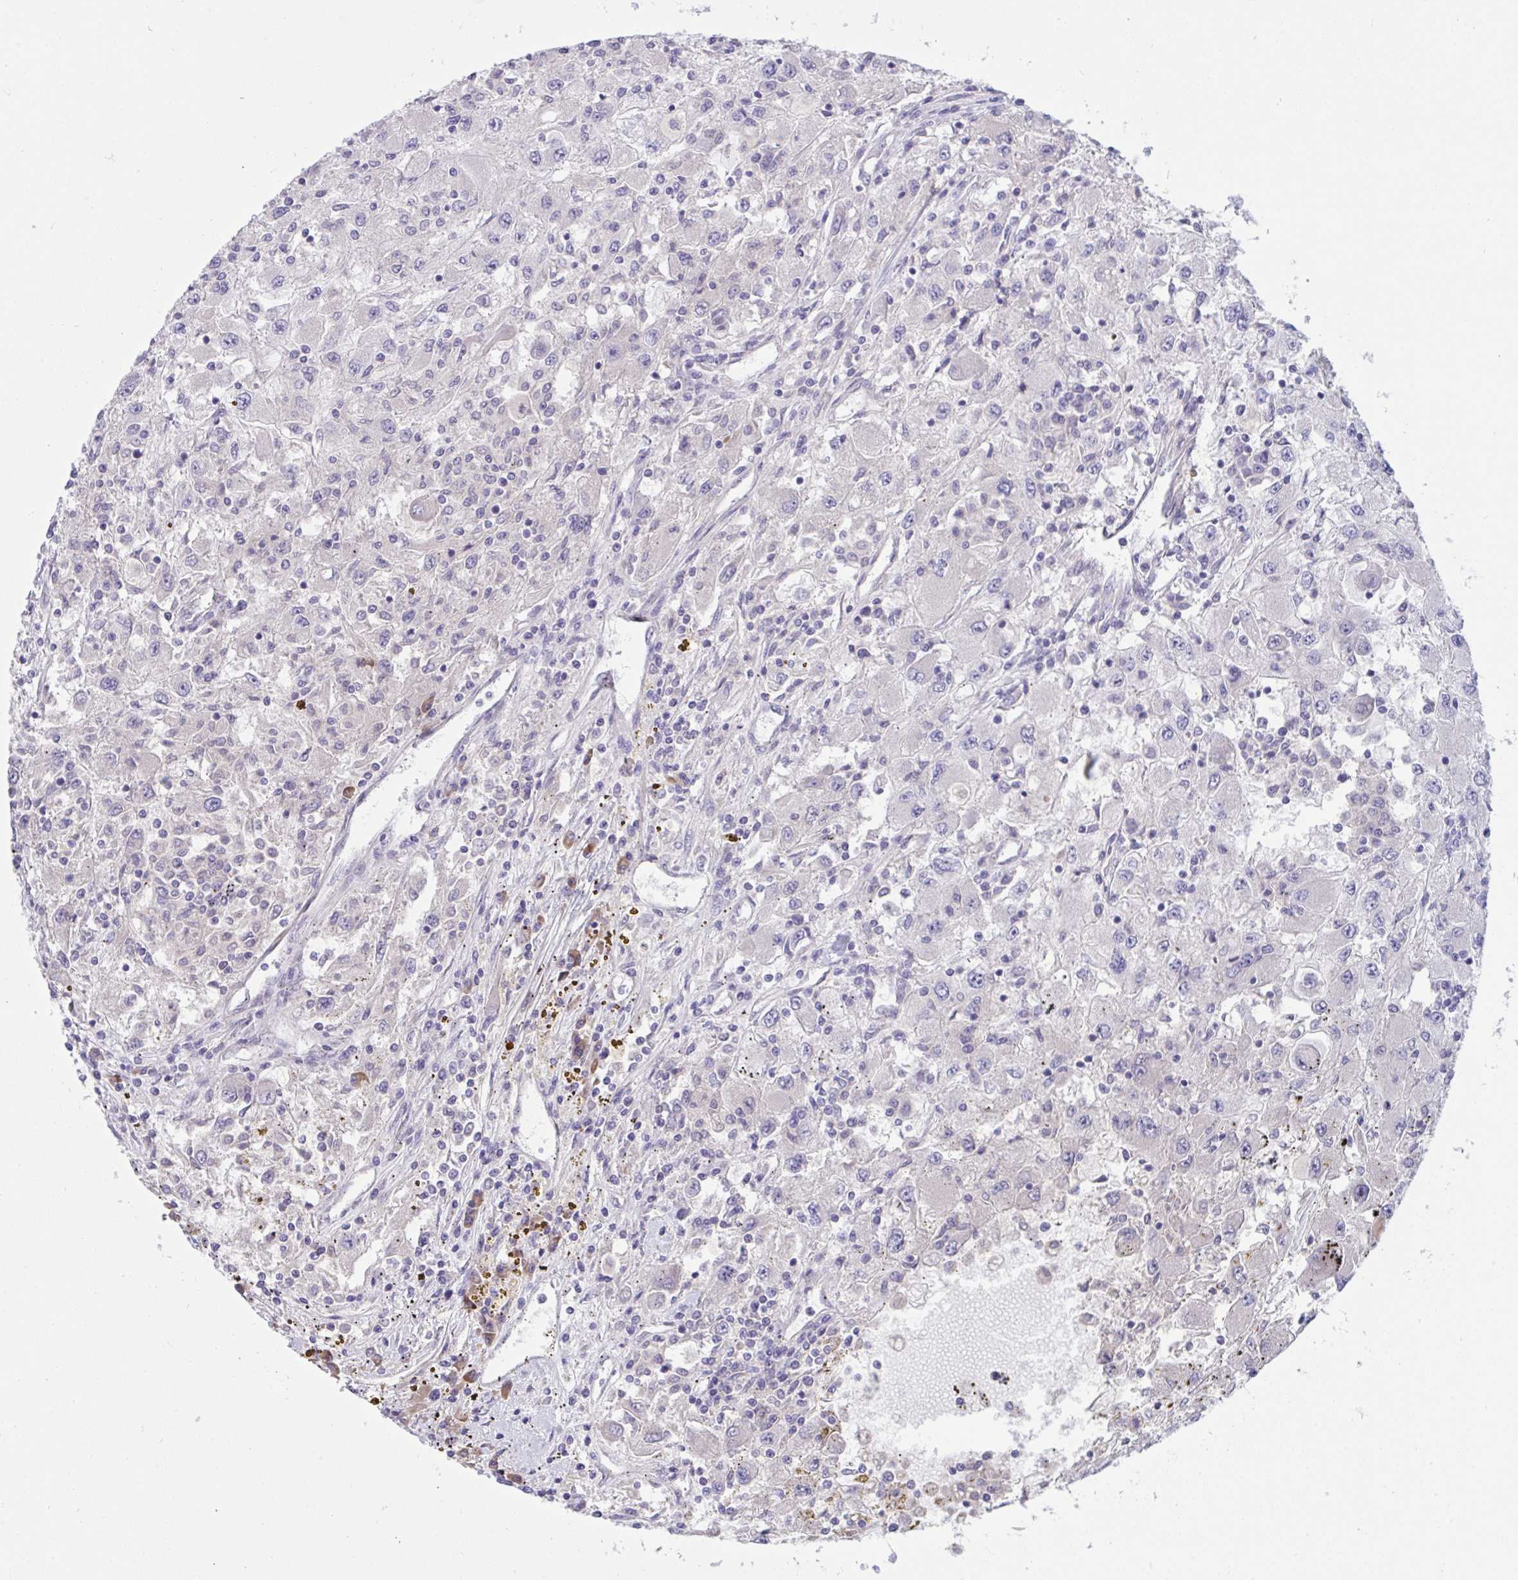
{"staining": {"intensity": "negative", "quantity": "none", "location": "none"}, "tissue": "renal cancer", "cell_type": "Tumor cells", "image_type": "cancer", "snomed": [{"axis": "morphology", "description": "Adenocarcinoma, NOS"}, {"axis": "topography", "description": "Kidney"}], "caption": "Immunohistochemistry of renal adenocarcinoma displays no staining in tumor cells.", "gene": "TMEM41A", "patient": {"sex": "female", "age": 67}}